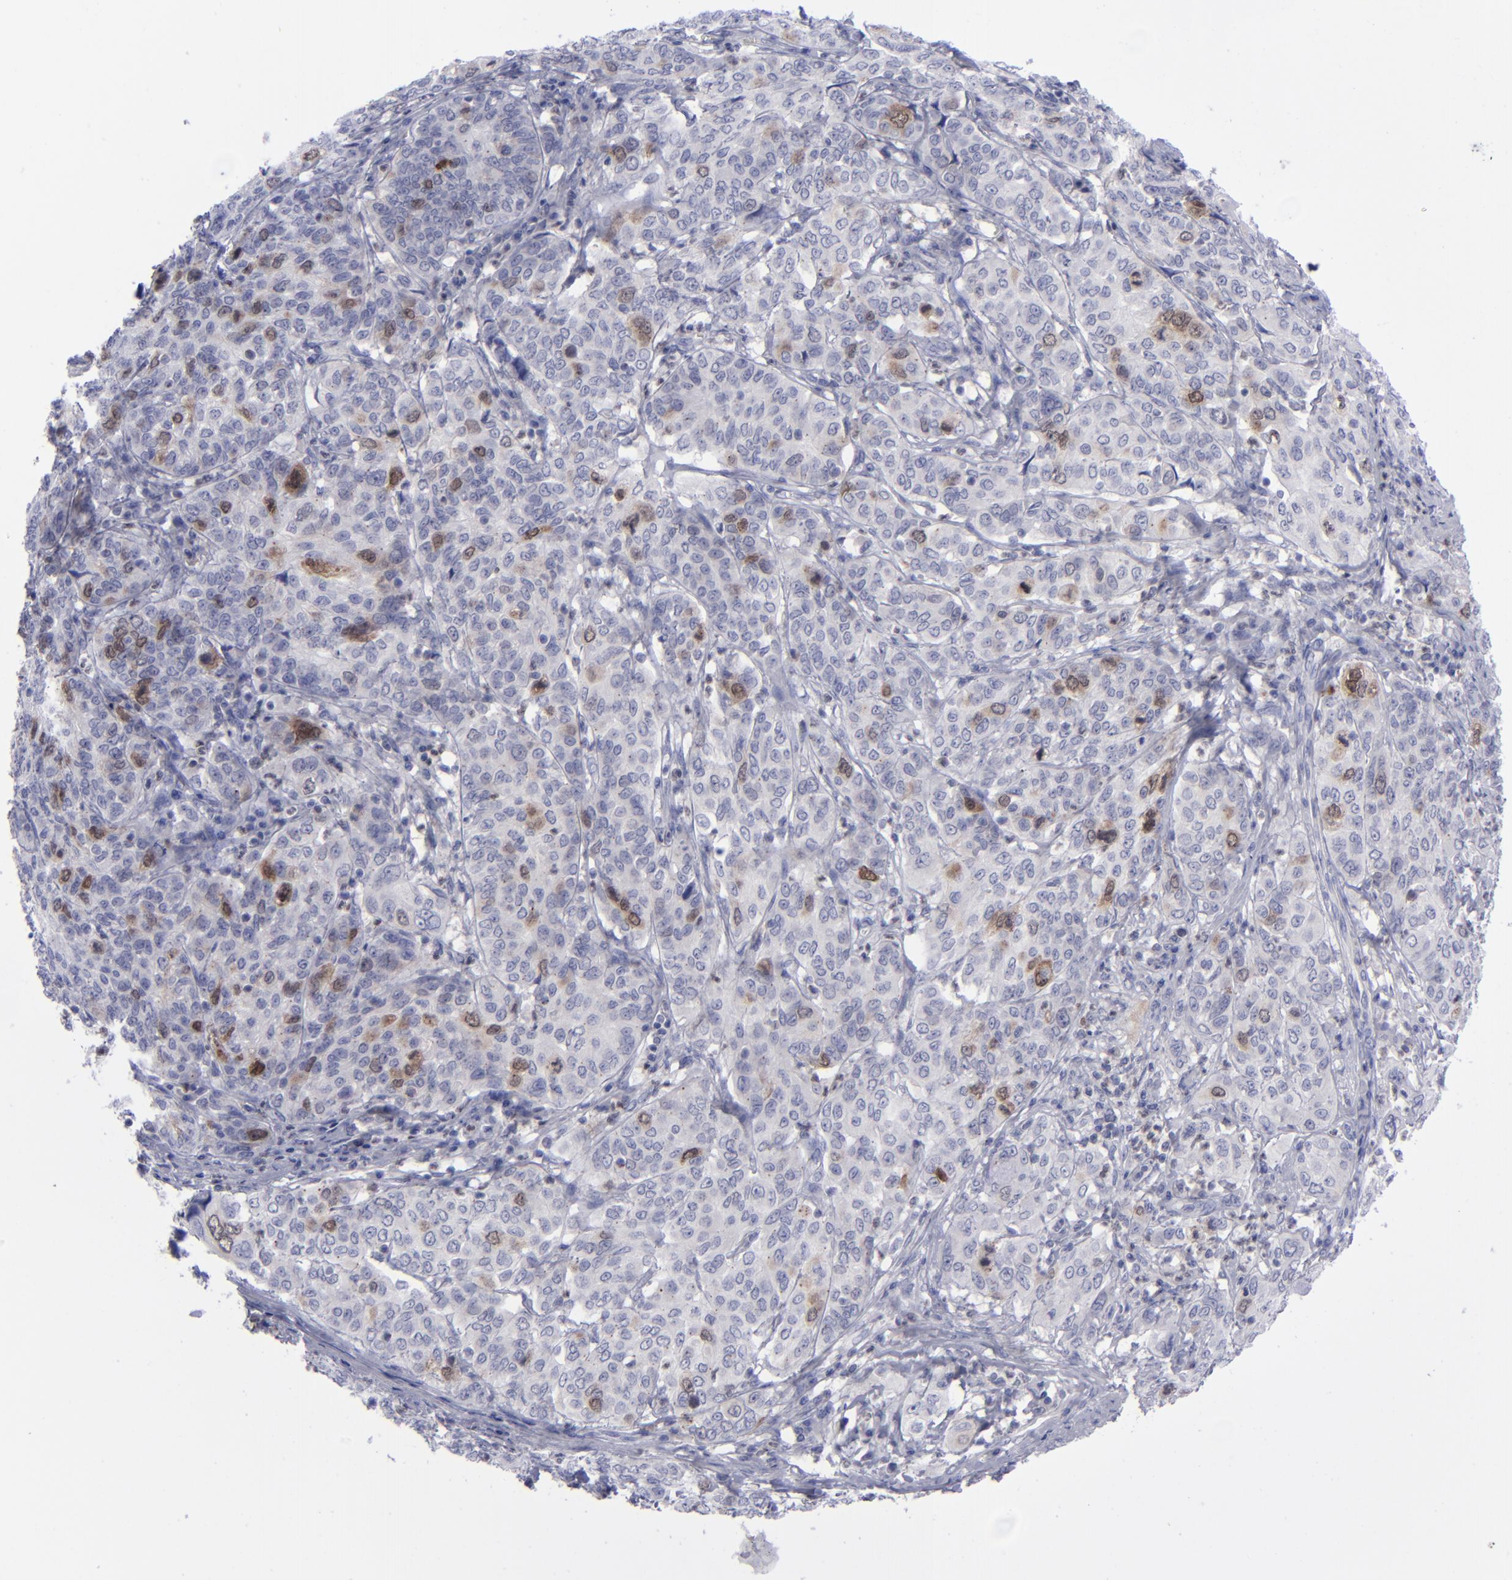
{"staining": {"intensity": "weak", "quantity": "25%-75%", "location": "cytoplasmic/membranous,nuclear"}, "tissue": "cervical cancer", "cell_type": "Tumor cells", "image_type": "cancer", "snomed": [{"axis": "morphology", "description": "Squamous cell carcinoma, NOS"}, {"axis": "topography", "description": "Cervix"}], "caption": "The micrograph demonstrates immunohistochemical staining of cervical squamous cell carcinoma. There is weak cytoplasmic/membranous and nuclear expression is identified in about 25%-75% of tumor cells. The protein of interest is shown in brown color, while the nuclei are stained blue.", "gene": "AURKA", "patient": {"sex": "female", "age": 38}}